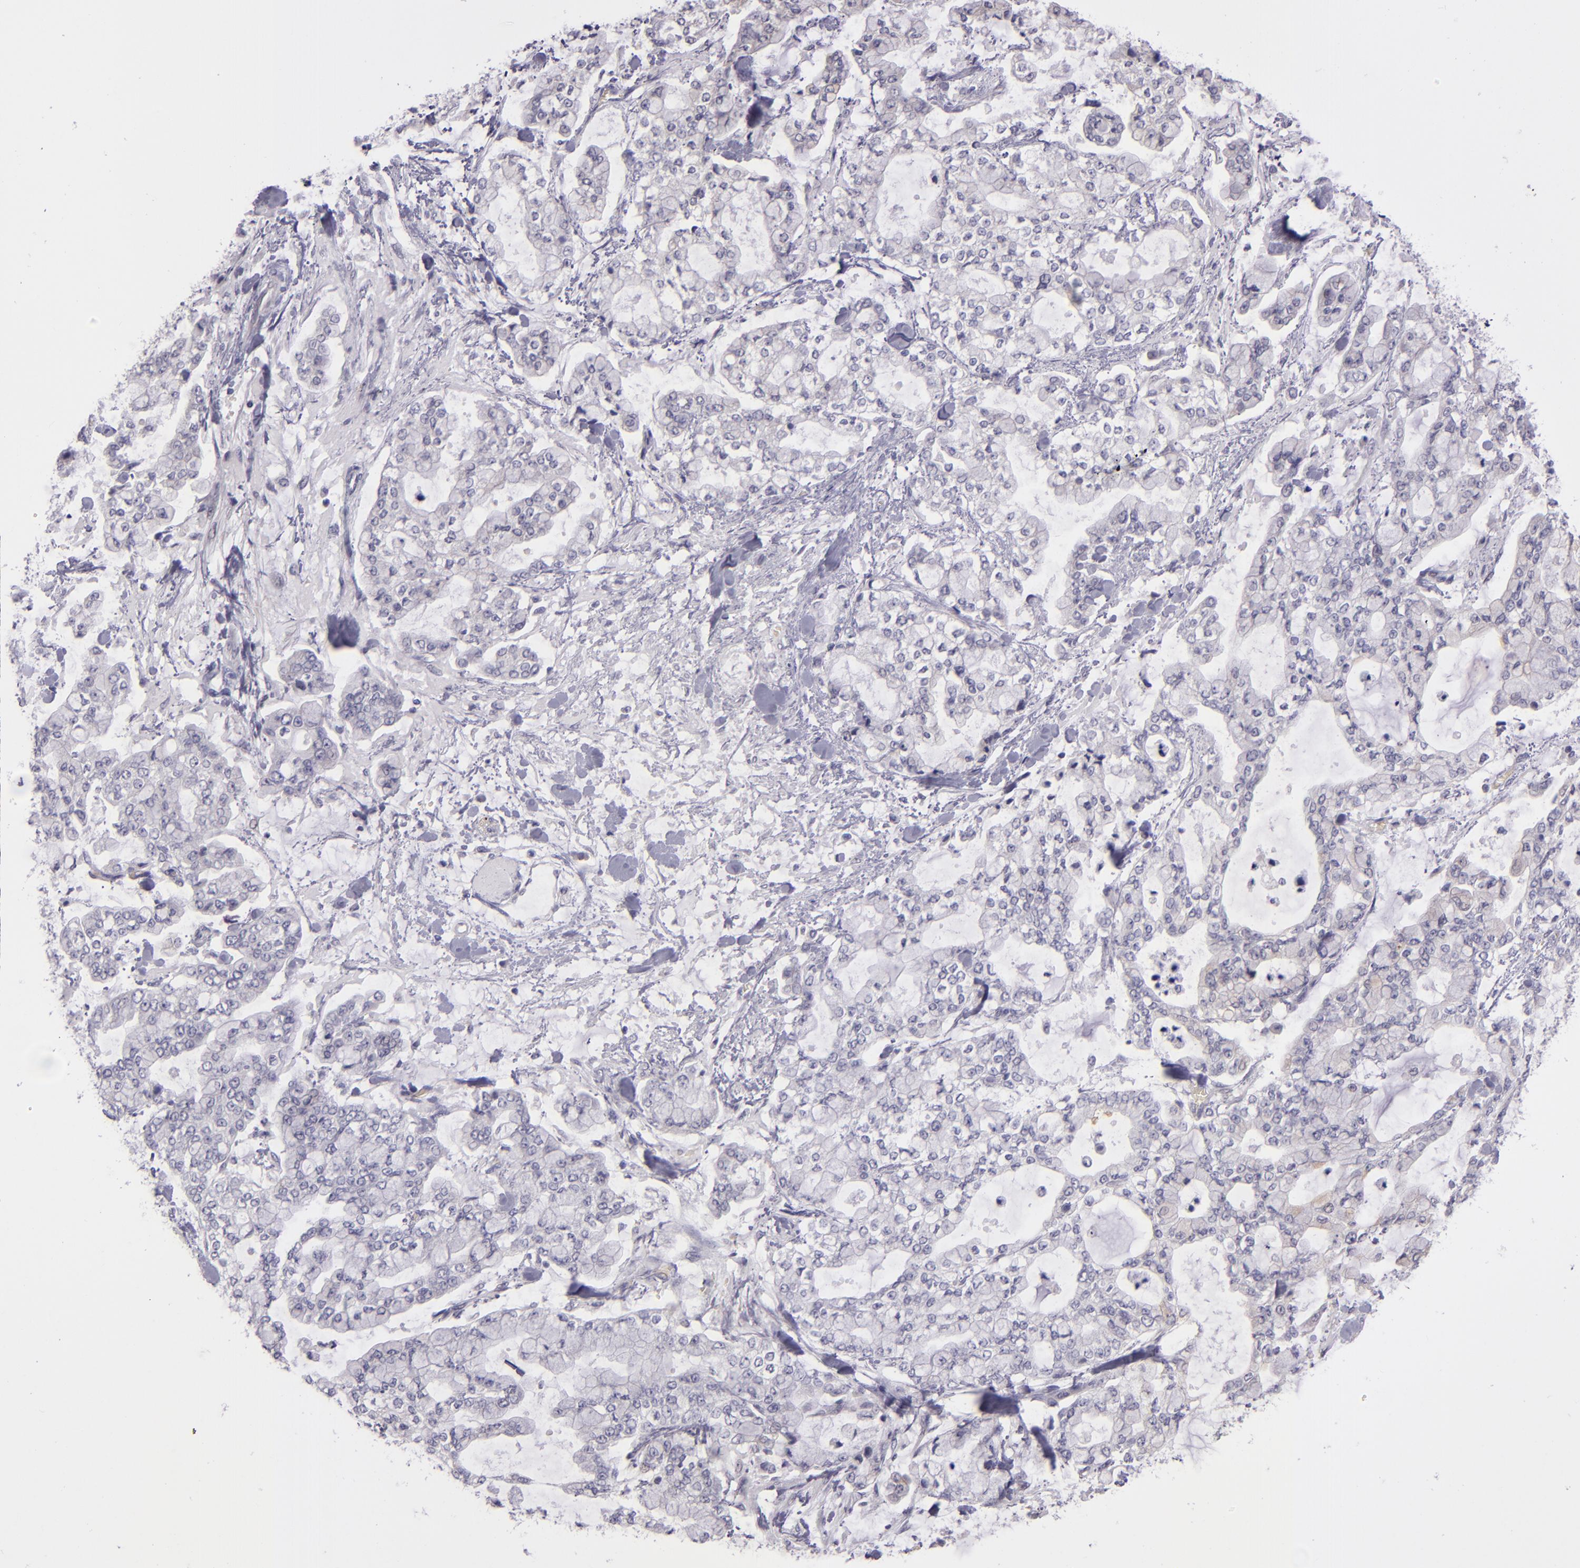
{"staining": {"intensity": "negative", "quantity": "none", "location": "none"}, "tissue": "stomach cancer", "cell_type": "Tumor cells", "image_type": "cancer", "snomed": [{"axis": "morphology", "description": "Normal tissue, NOS"}, {"axis": "morphology", "description": "Adenocarcinoma, NOS"}, {"axis": "topography", "description": "Stomach, upper"}, {"axis": "topography", "description": "Stomach"}], "caption": "Stomach cancer (adenocarcinoma) stained for a protein using immunohistochemistry (IHC) reveals no expression tumor cells.", "gene": "SNCB", "patient": {"sex": "male", "age": 76}}